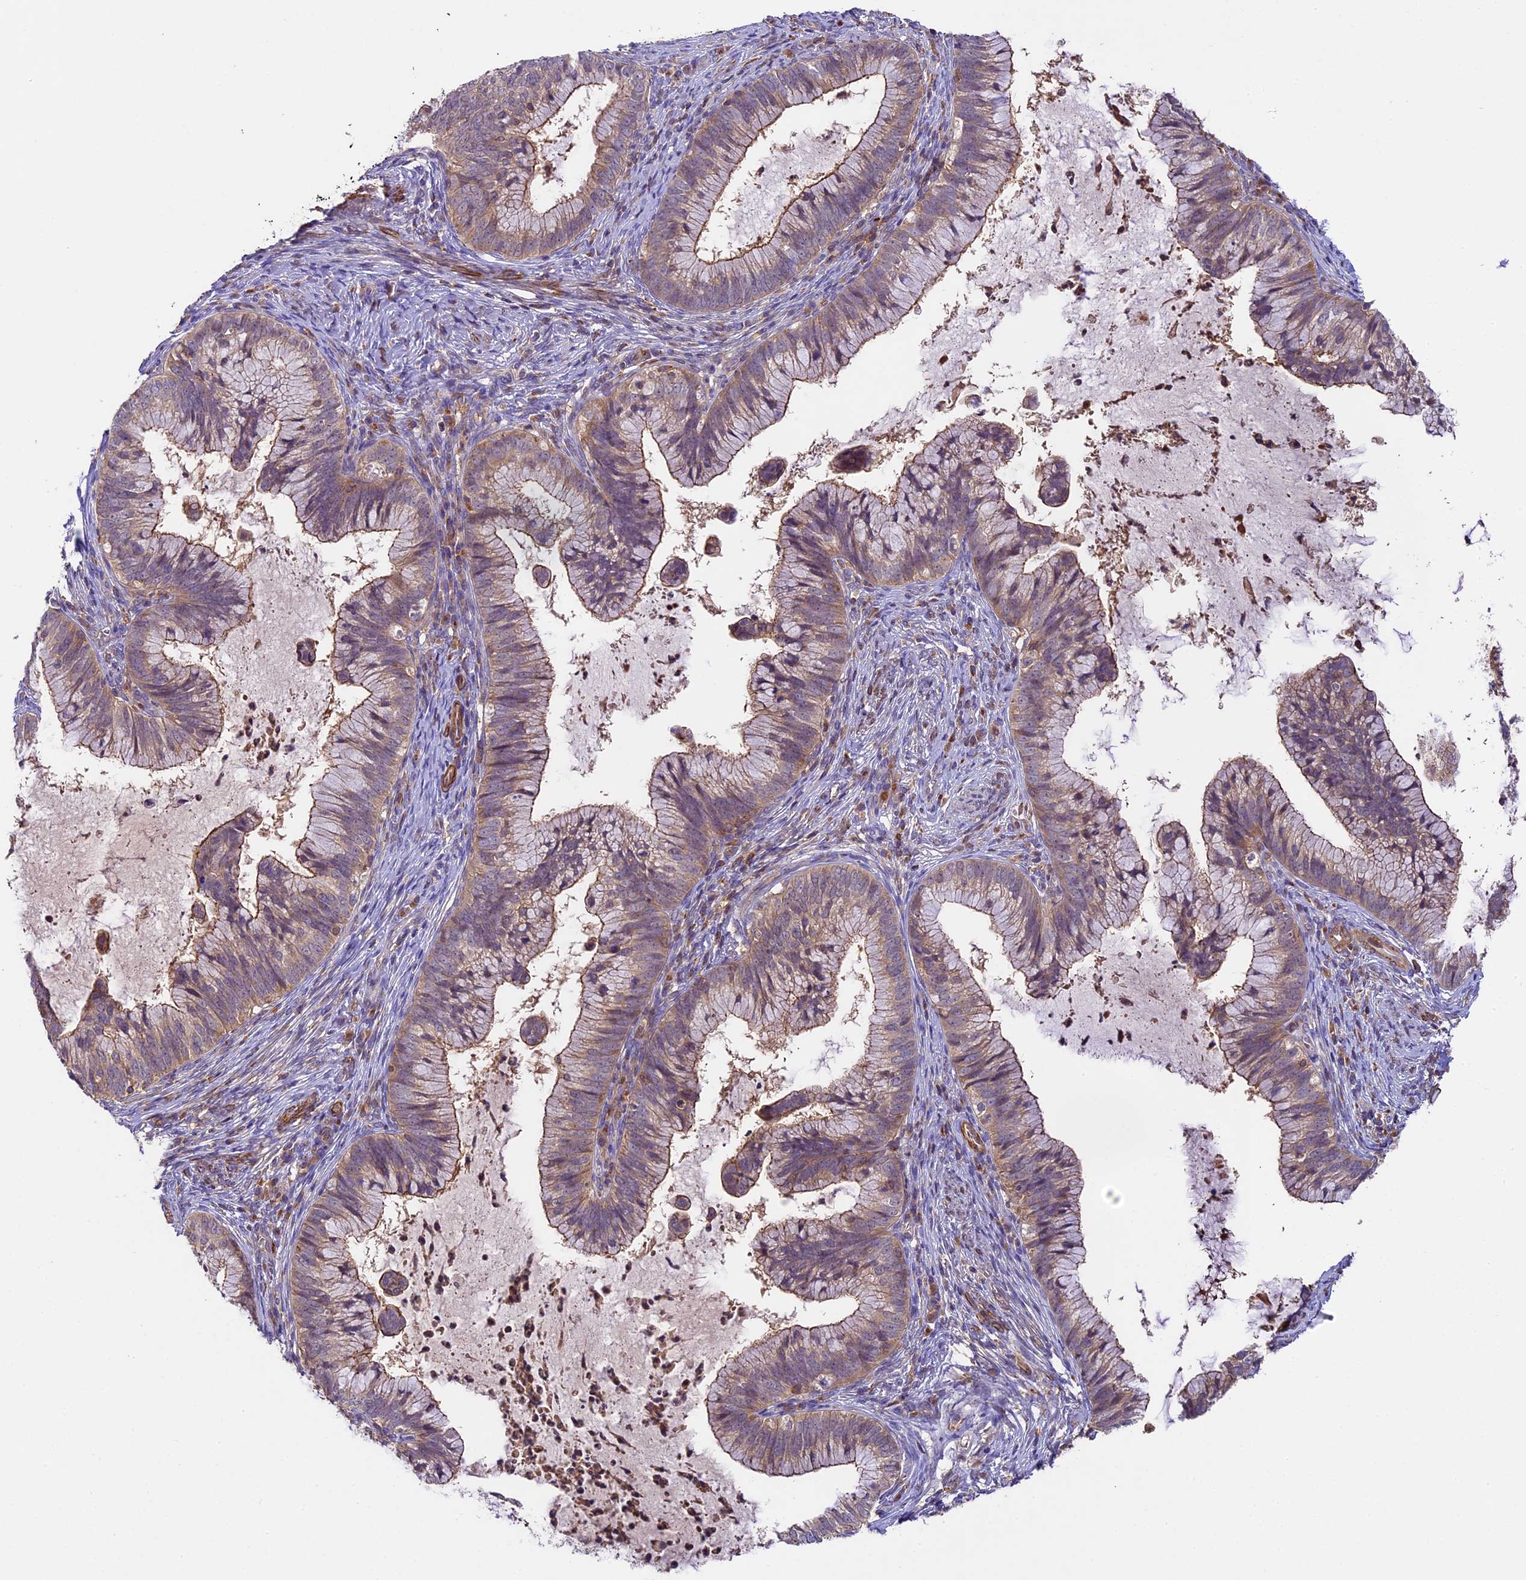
{"staining": {"intensity": "moderate", "quantity": "25%-75%", "location": "cytoplasmic/membranous"}, "tissue": "cervical cancer", "cell_type": "Tumor cells", "image_type": "cancer", "snomed": [{"axis": "morphology", "description": "Adenocarcinoma, NOS"}, {"axis": "topography", "description": "Cervix"}], "caption": "DAB (3,3'-diaminobenzidine) immunohistochemical staining of human cervical cancer shows moderate cytoplasmic/membranous protein positivity in approximately 25%-75% of tumor cells. (Brightfield microscopy of DAB IHC at high magnification).", "gene": "TBC1D1", "patient": {"sex": "female", "age": 36}}